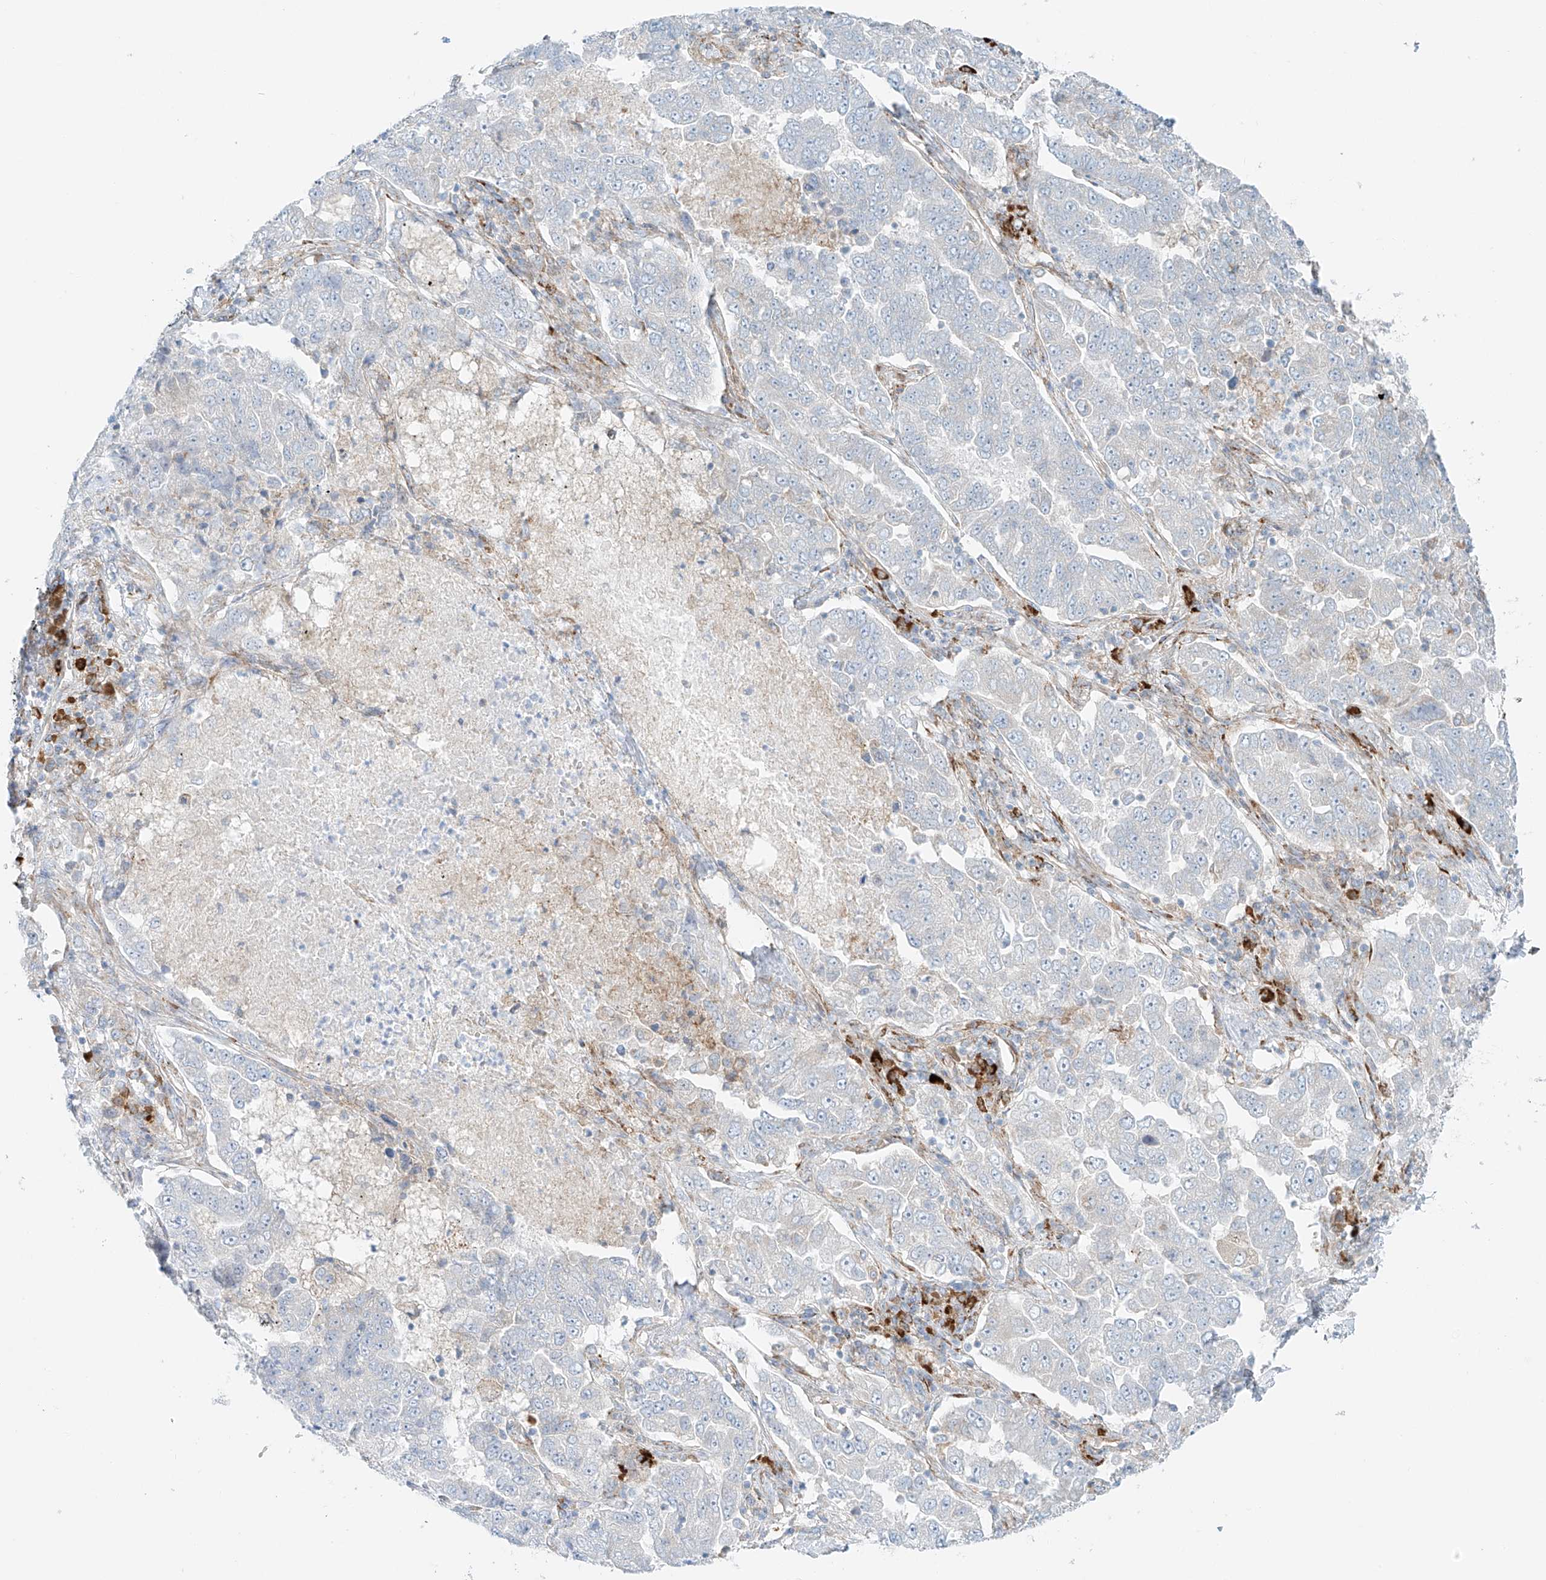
{"staining": {"intensity": "negative", "quantity": "none", "location": "none"}, "tissue": "lung cancer", "cell_type": "Tumor cells", "image_type": "cancer", "snomed": [{"axis": "morphology", "description": "Adenocarcinoma, NOS"}, {"axis": "topography", "description": "Lung"}], "caption": "DAB (3,3'-diaminobenzidine) immunohistochemical staining of human lung cancer exhibits no significant positivity in tumor cells.", "gene": "EIPR1", "patient": {"sex": "female", "age": 51}}